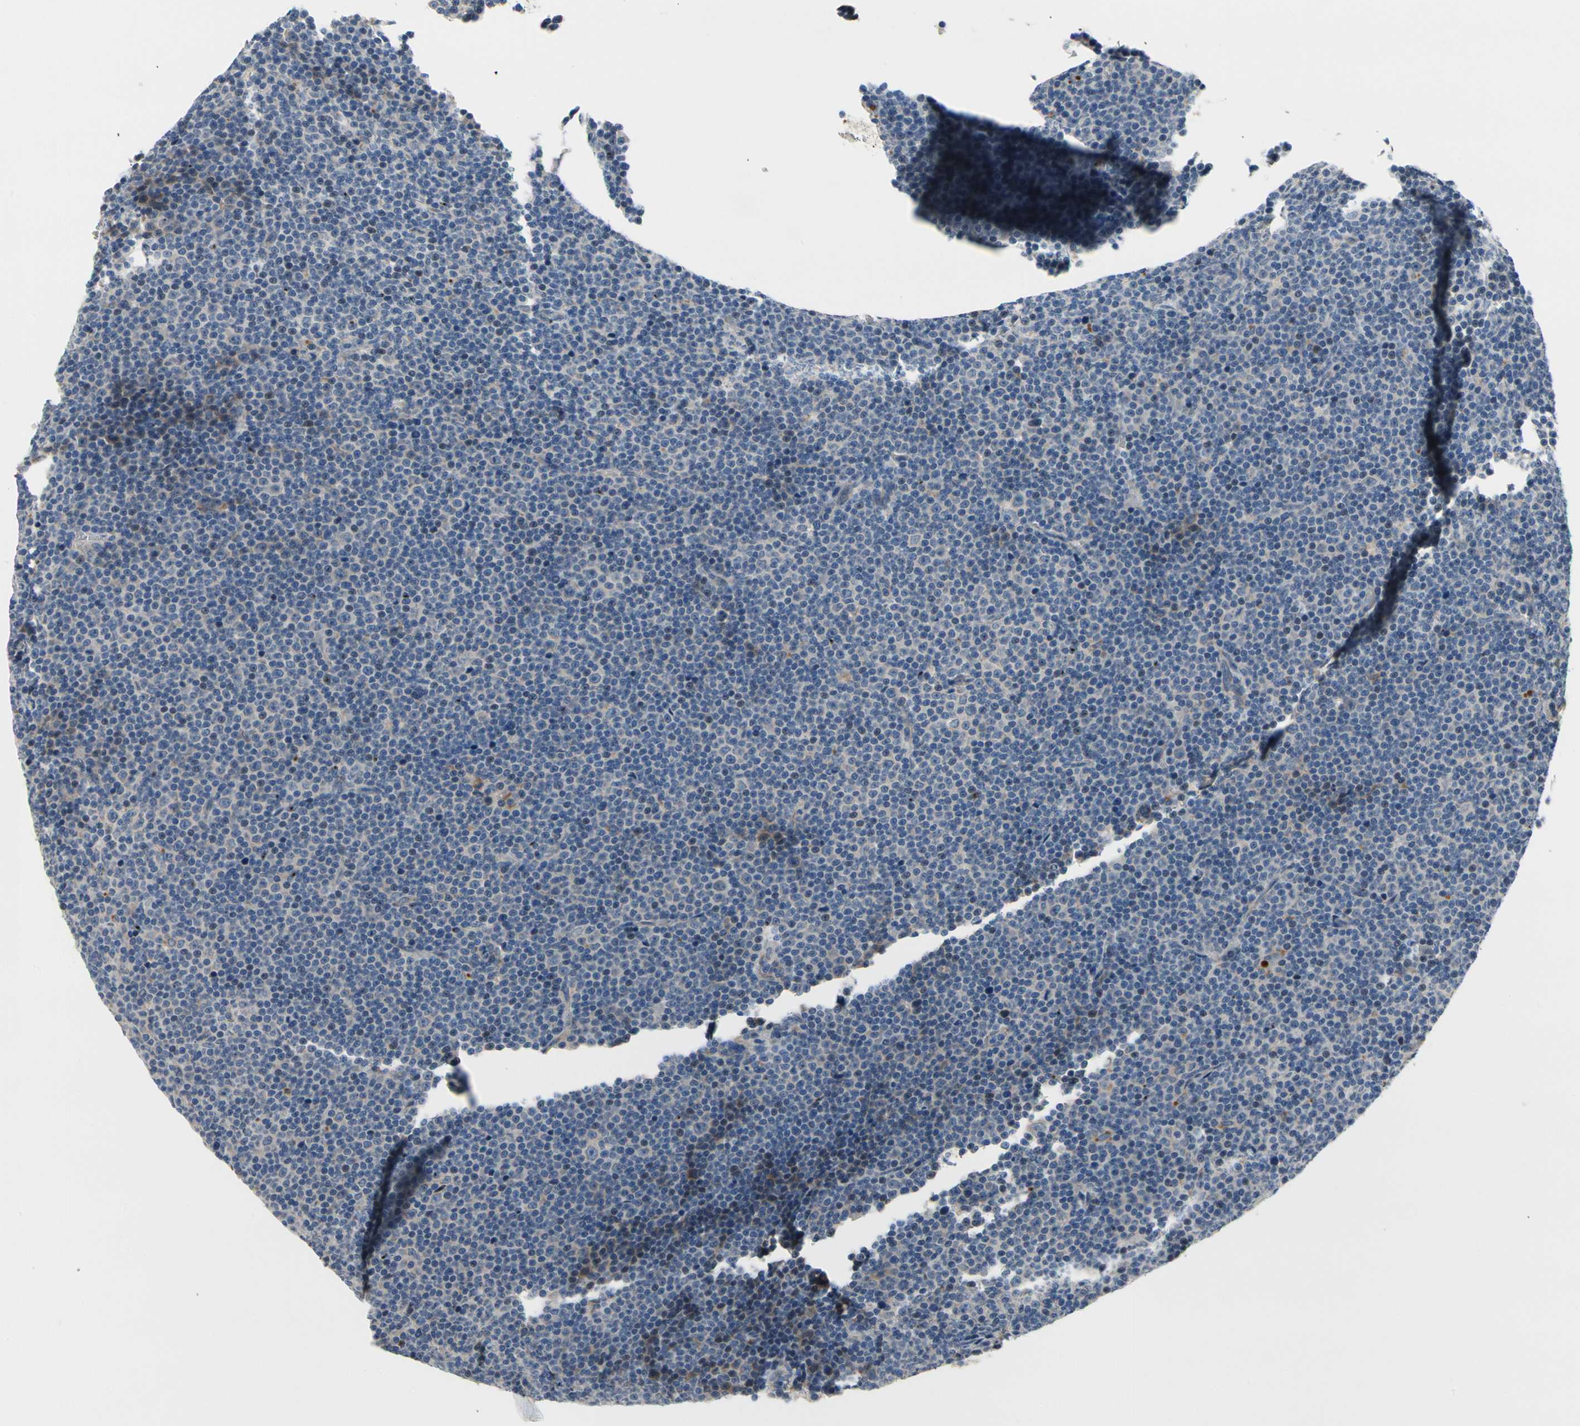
{"staining": {"intensity": "negative", "quantity": "none", "location": "none"}, "tissue": "lymphoma", "cell_type": "Tumor cells", "image_type": "cancer", "snomed": [{"axis": "morphology", "description": "Malignant lymphoma, non-Hodgkin's type, Low grade"}, {"axis": "topography", "description": "Lymph node"}], "caption": "Human lymphoma stained for a protein using immunohistochemistry exhibits no expression in tumor cells.", "gene": "NFASC", "patient": {"sex": "female", "age": 67}}